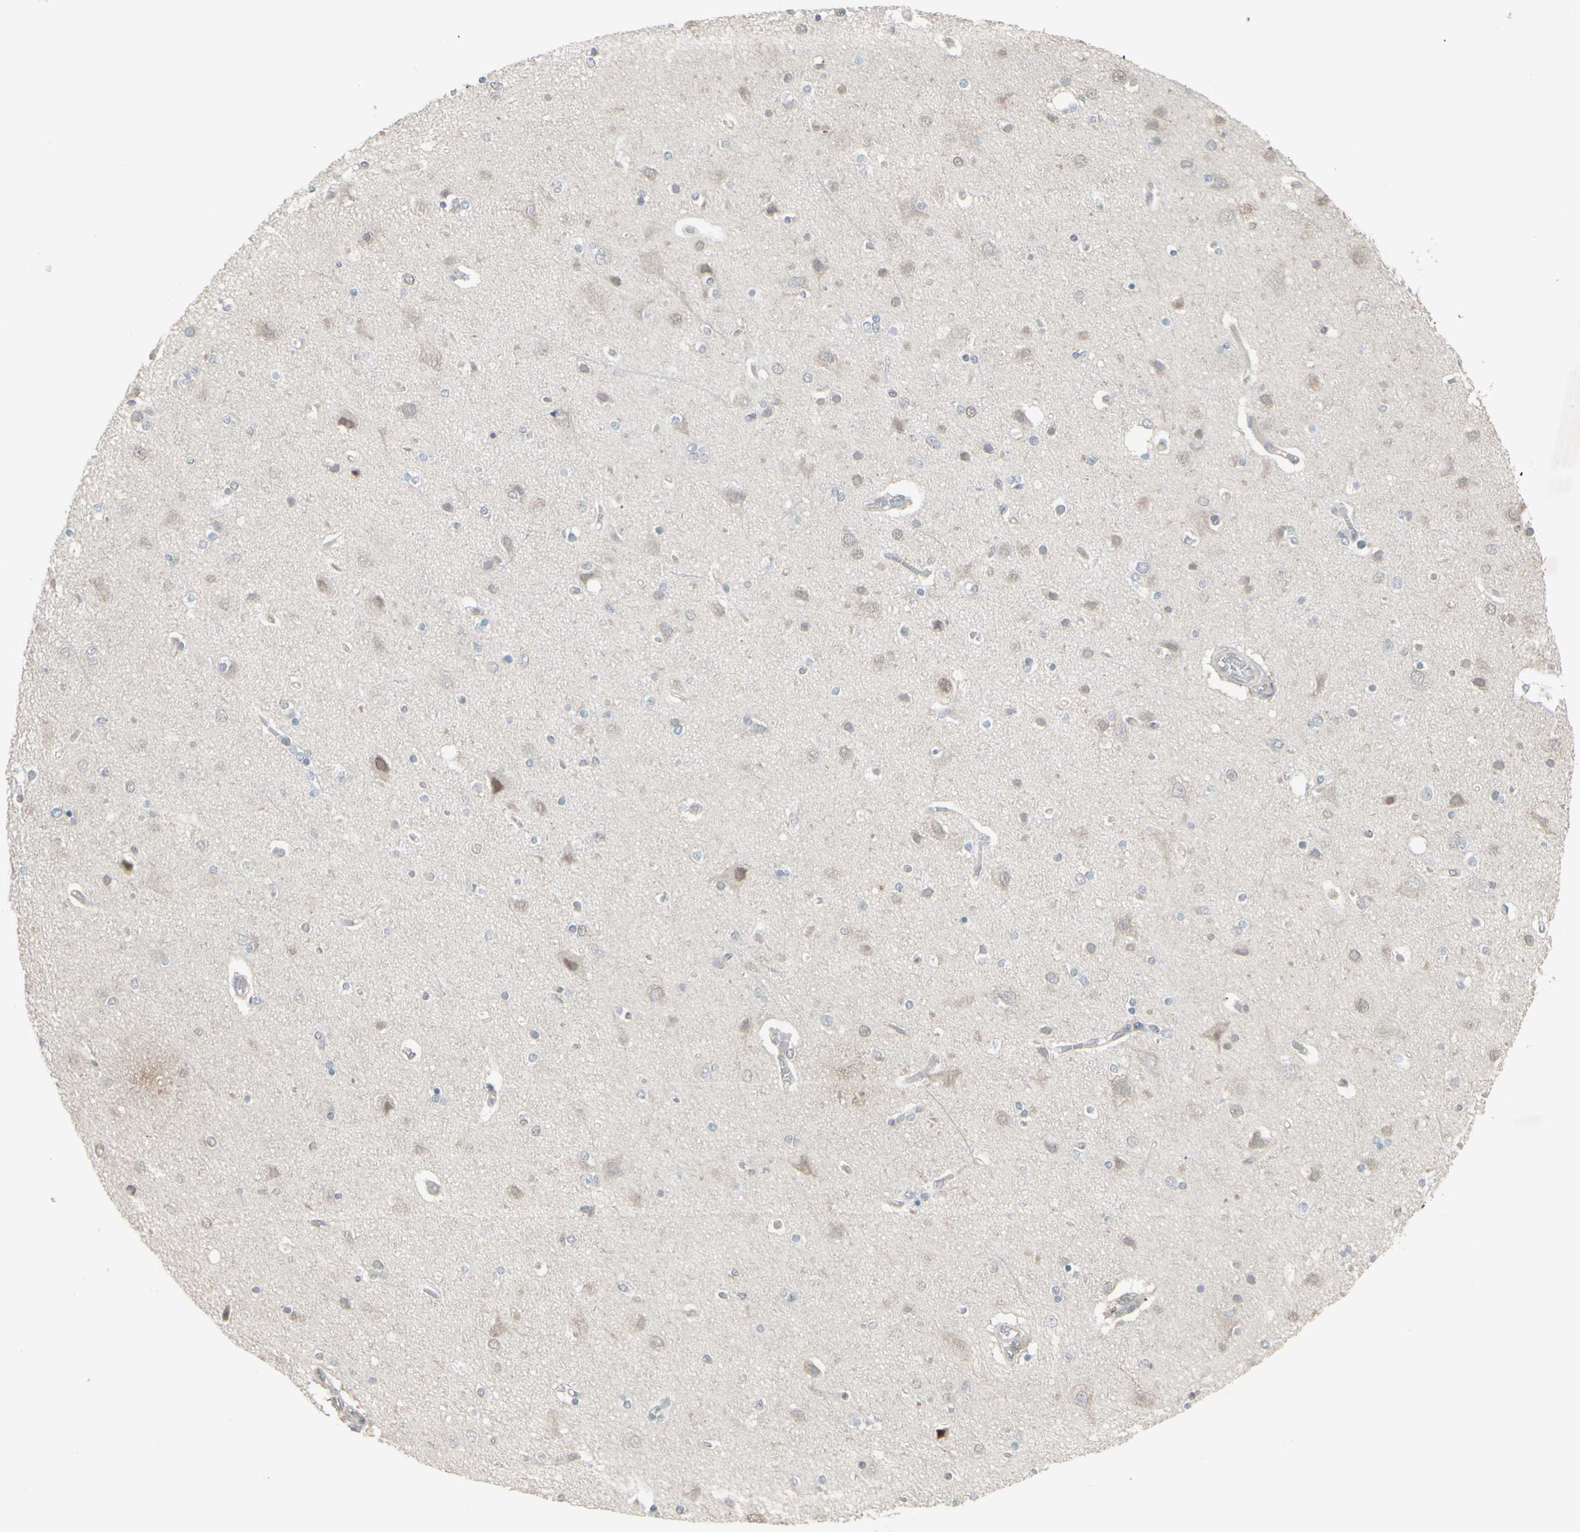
{"staining": {"intensity": "negative", "quantity": "none", "location": "none"}, "tissue": "cerebral cortex", "cell_type": "Endothelial cells", "image_type": "normal", "snomed": [{"axis": "morphology", "description": "Normal tissue, NOS"}, {"axis": "topography", "description": "Cerebral cortex"}], "caption": "DAB (3,3'-diaminobenzidine) immunohistochemical staining of unremarkable human cerebral cortex displays no significant expression in endothelial cells. (DAB (3,3'-diaminobenzidine) immunohistochemistry (IHC) visualized using brightfield microscopy, high magnification).", "gene": "CD33", "patient": {"sex": "female", "age": 54}}